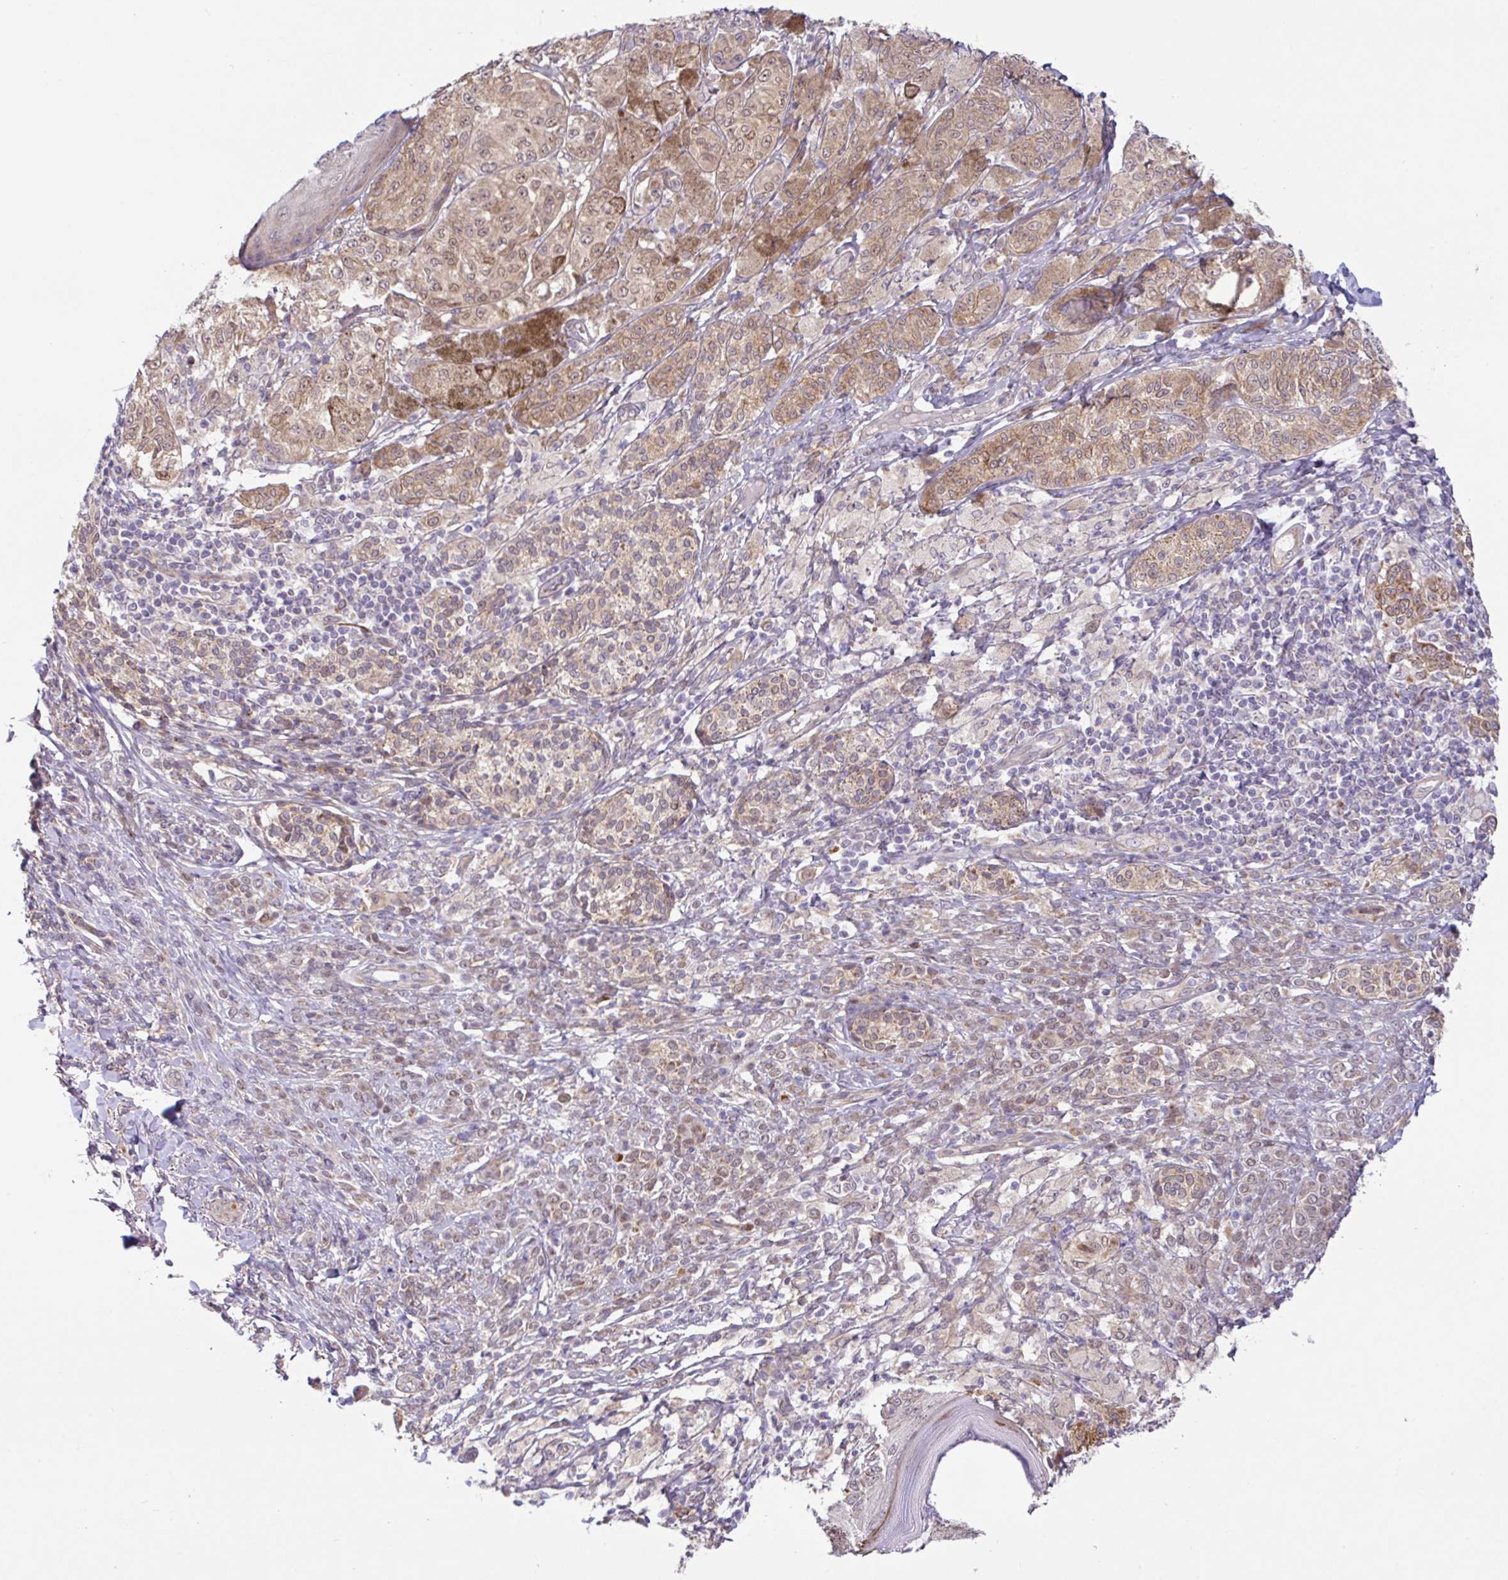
{"staining": {"intensity": "moderate", "quantity": ">75%", "location": "cytoplasmic/membranous,nuclear"}, "tissue": "melanoma", "cell_type": "Tumor cells", "image_type": "cancer", "snomed": [{"axis": "morphology", "description": "Malignant melanoma, NOS"}, {"axis": "topography", "description": "Skin"}], "caption": "Brown immunohistochemical staining in melanoma reveals moderate cytoplasmic/membranous and nuclear staining in about >75% of tumor cells.", "gene": "DLEU7", "patient": {"sex": "male", "age": 42}}